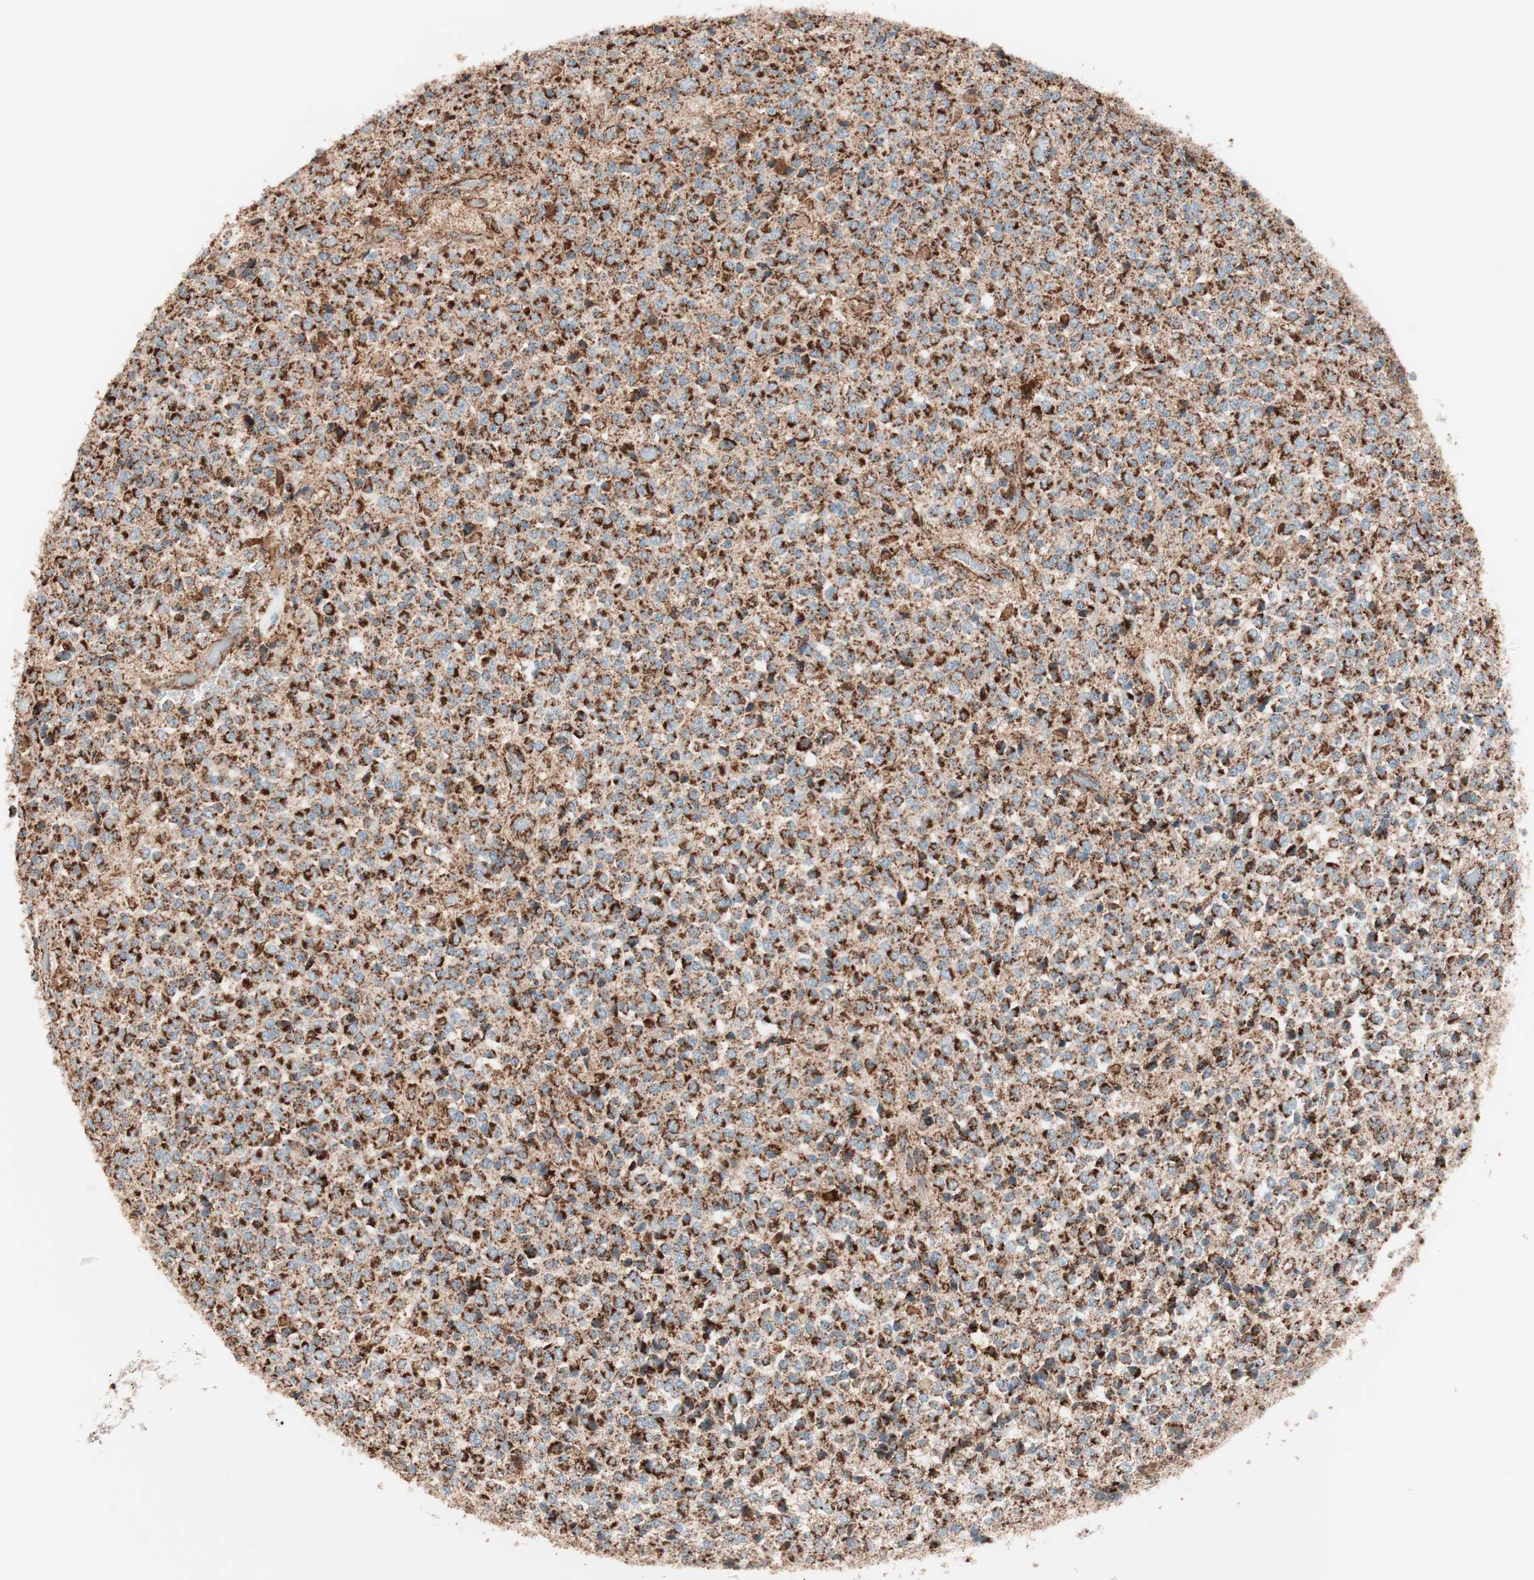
{"staining": {"intensity": "strong", "quantity": ">75%", "location": "cytoplasmic/membranous"}, "tissue": "glioma", "cell_type": "Tumor cells", "image_type": "cancer", "snomed": [{"axis": "morphology", "description": "Glioma, malignant, High grade"}, {"axis": "topography", "description": "pancreas cauda"}], "caption": "A high-resolution histopathology image shows immunohistochemistry (IHC) staining of malignant glioma (high-grade), which demonstrates strong cytoplasmic/membranous staining in about >75% of tumor cells. (Brightfield microscopy of DAB IHC at high magnification).", "gene": "TOMM22", "patient": {"sex": "male", "age": 60}}